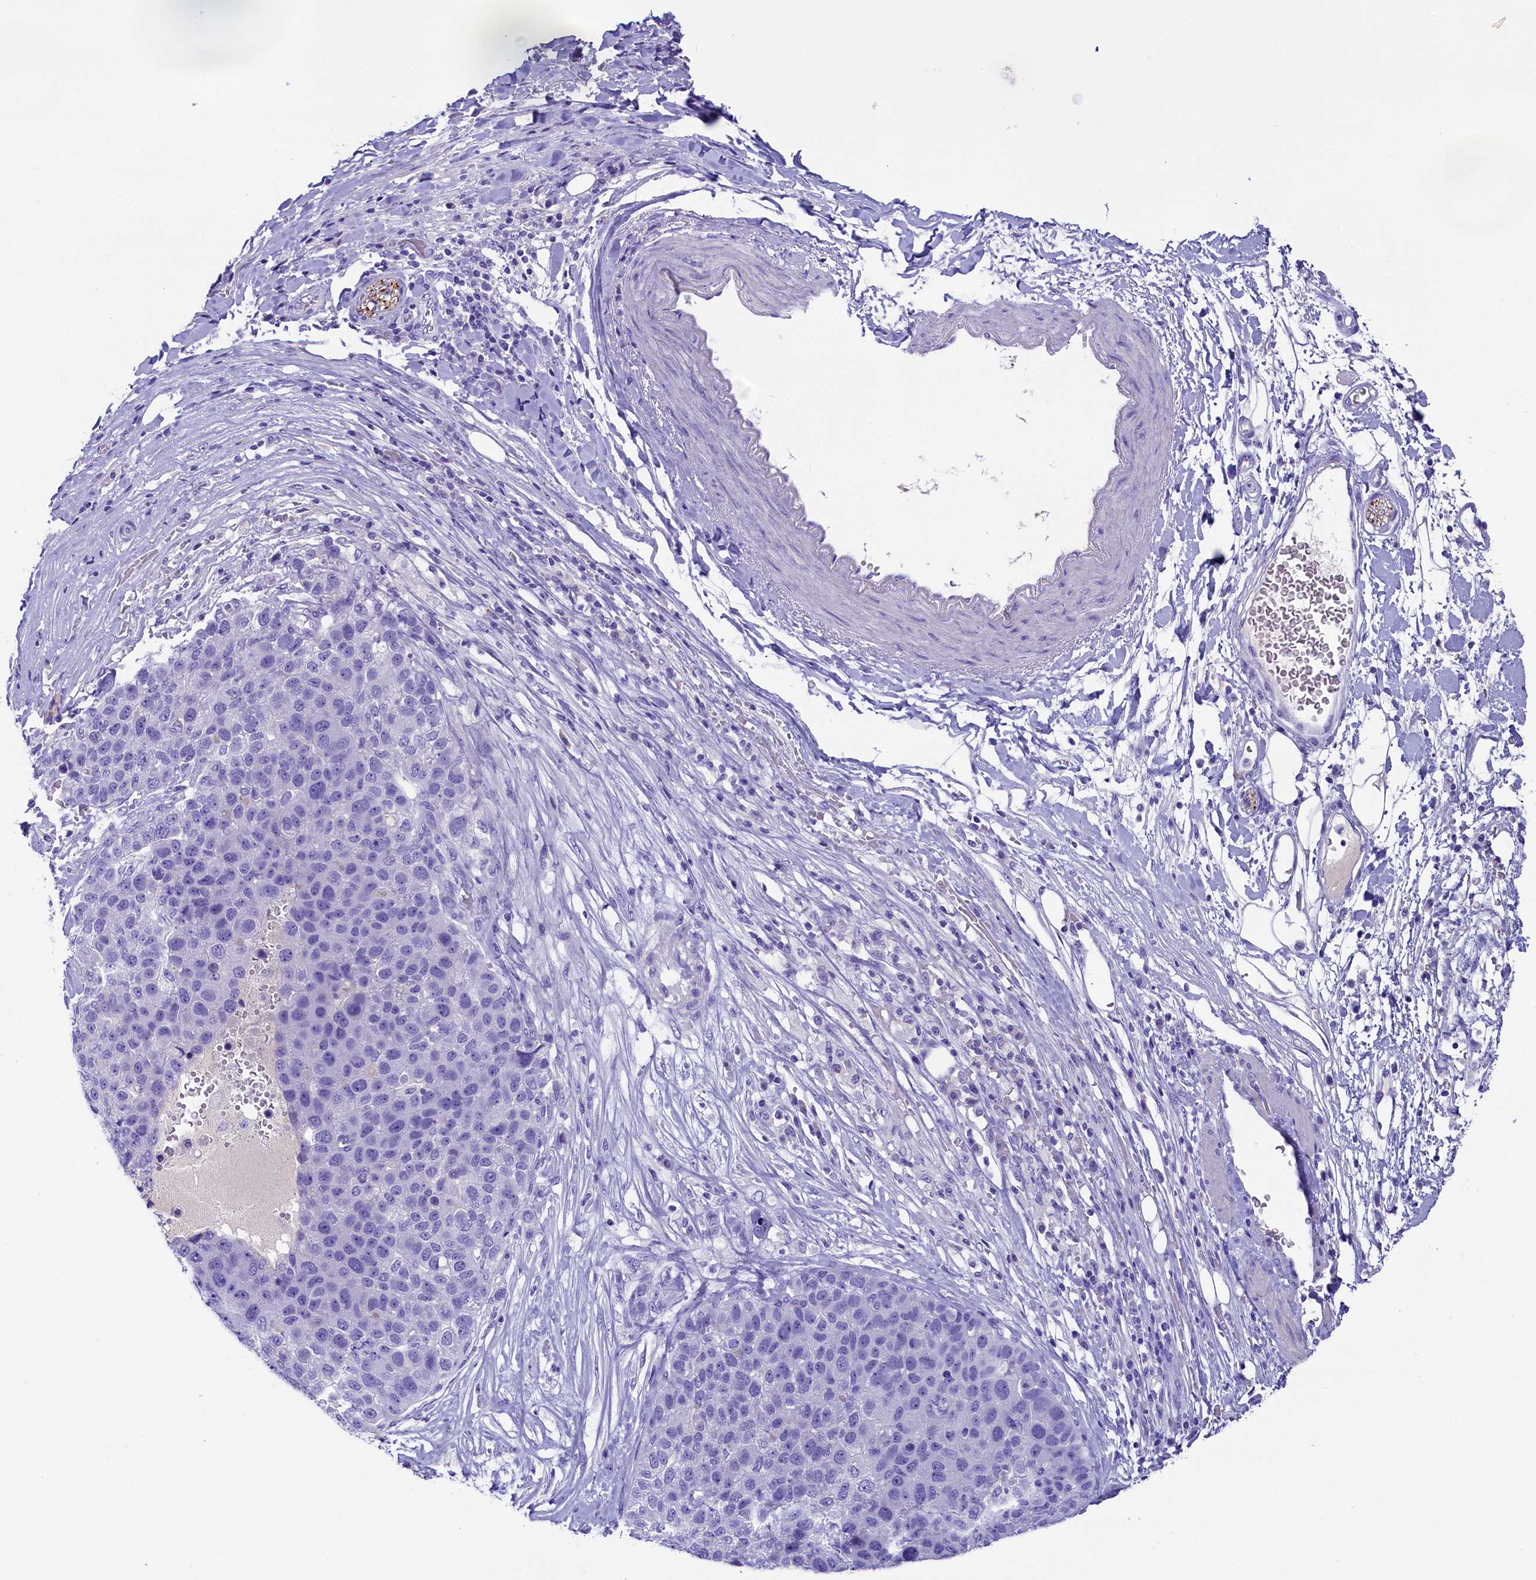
{"staining": {"intensity": "negative", "quantity": "none", "location": "none"}, "tissue": "pancreatic cancer", "cell_type": "Tumor cells", "image_type": "cancer", "snomed": [{"axis": "morphology", "description": "Adenocarcinoma, NOS"}, {"axis": "topography", "description": "Pancreas"}], "caption": "The photomicrograph demonstrates no significant staining in tumor cells of pancreatic cancer (adenocarcinoma).", "gene": "SKIDA1", "patient": {"sex": "female", "age": 61}}